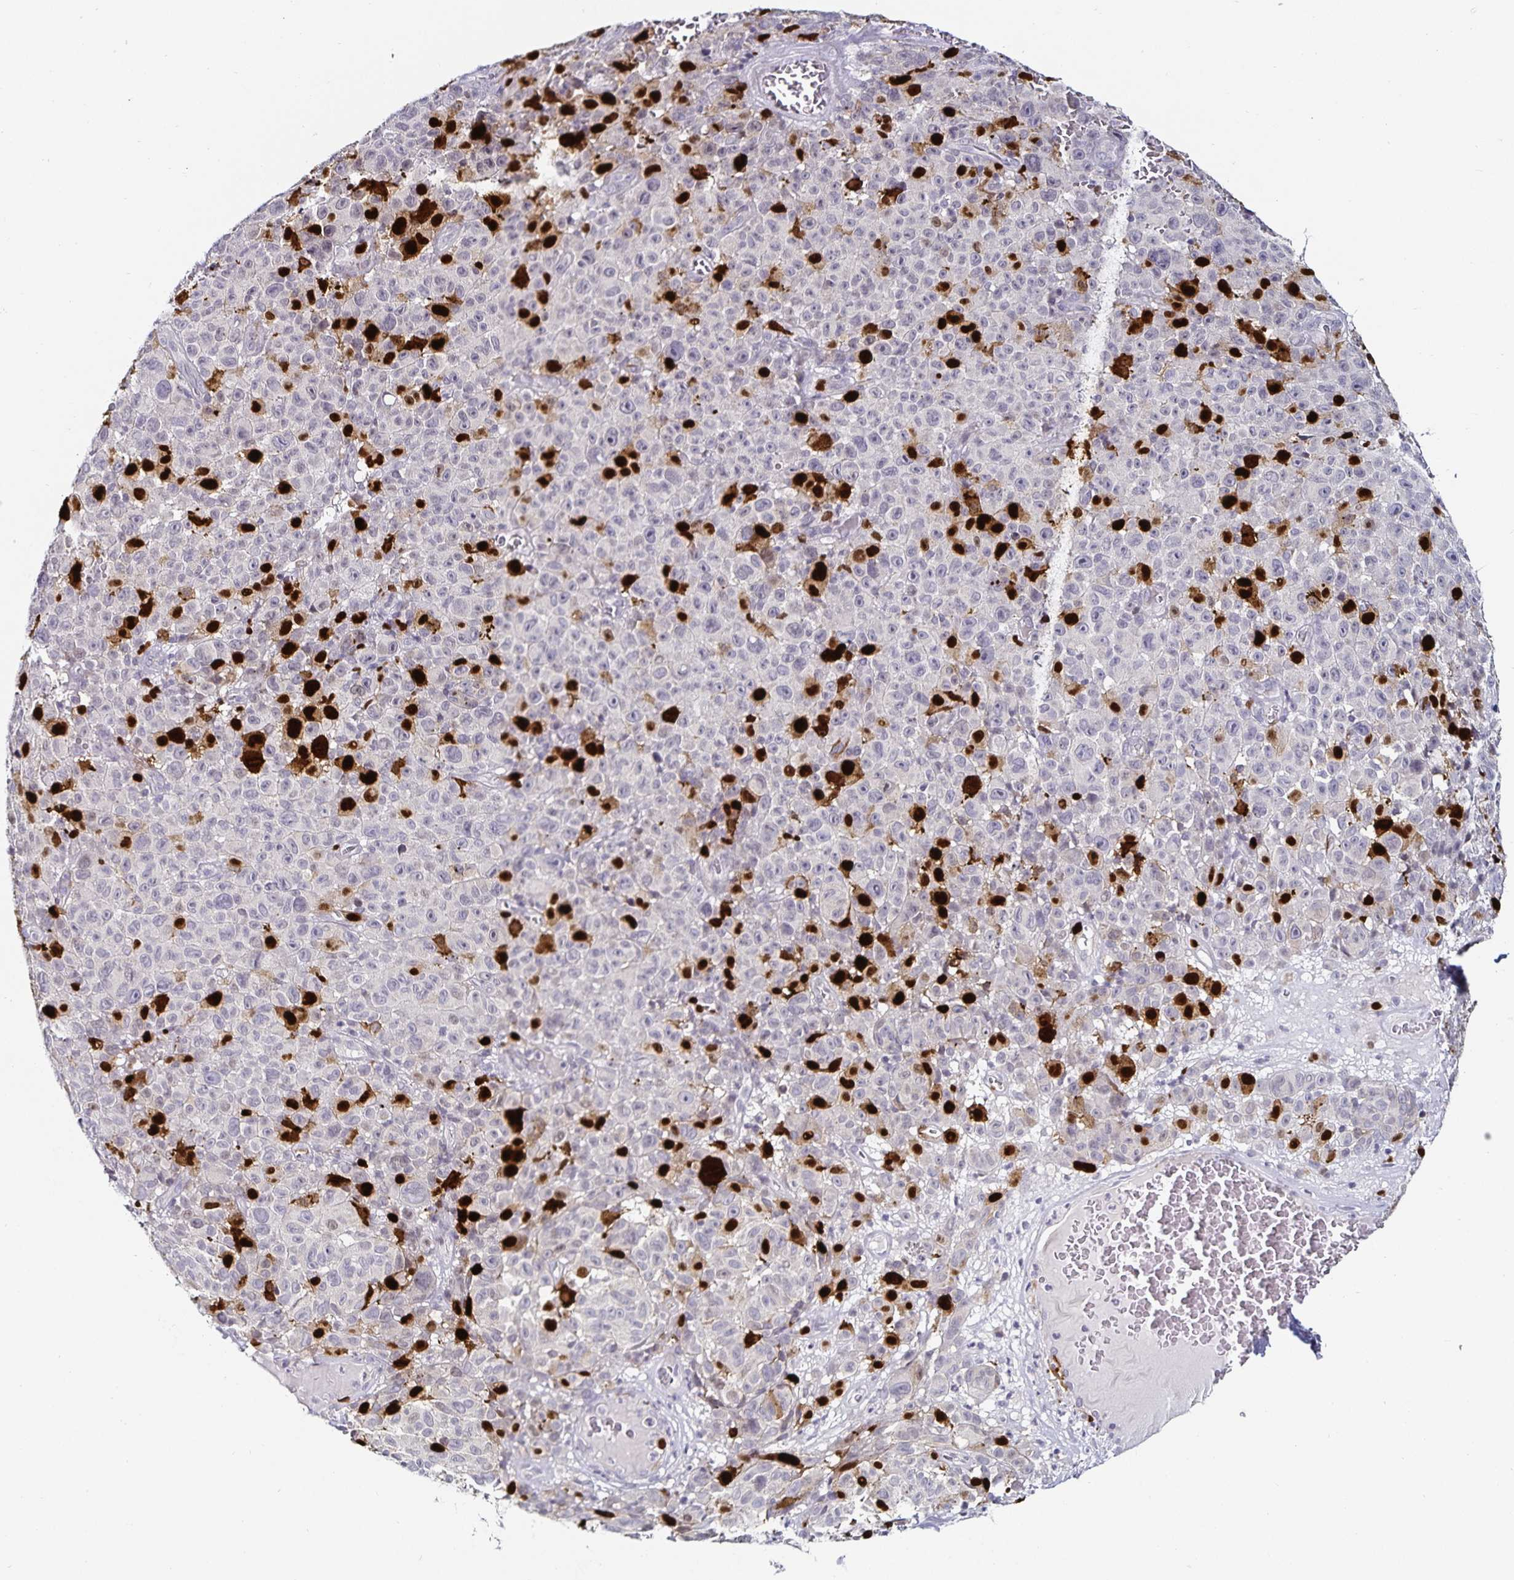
{"staining": {"intensity": "strong", "quantity": "<25%", "location": "nuclear"}, "tissue": "melanoma", "cell_type": "Tumor cells", "image_type": "cancer", "snomed": [{"axis": "morphology", "description": "Malignant melanoma, NOS"}, {"axis": "topography", "description": "Skin"}], "caption": "Melanoma stained for a protein shows strong nuclear positivity in tumor cells.", "gene": "ANLN", "patient": {"sex": "female", "age": 82}}